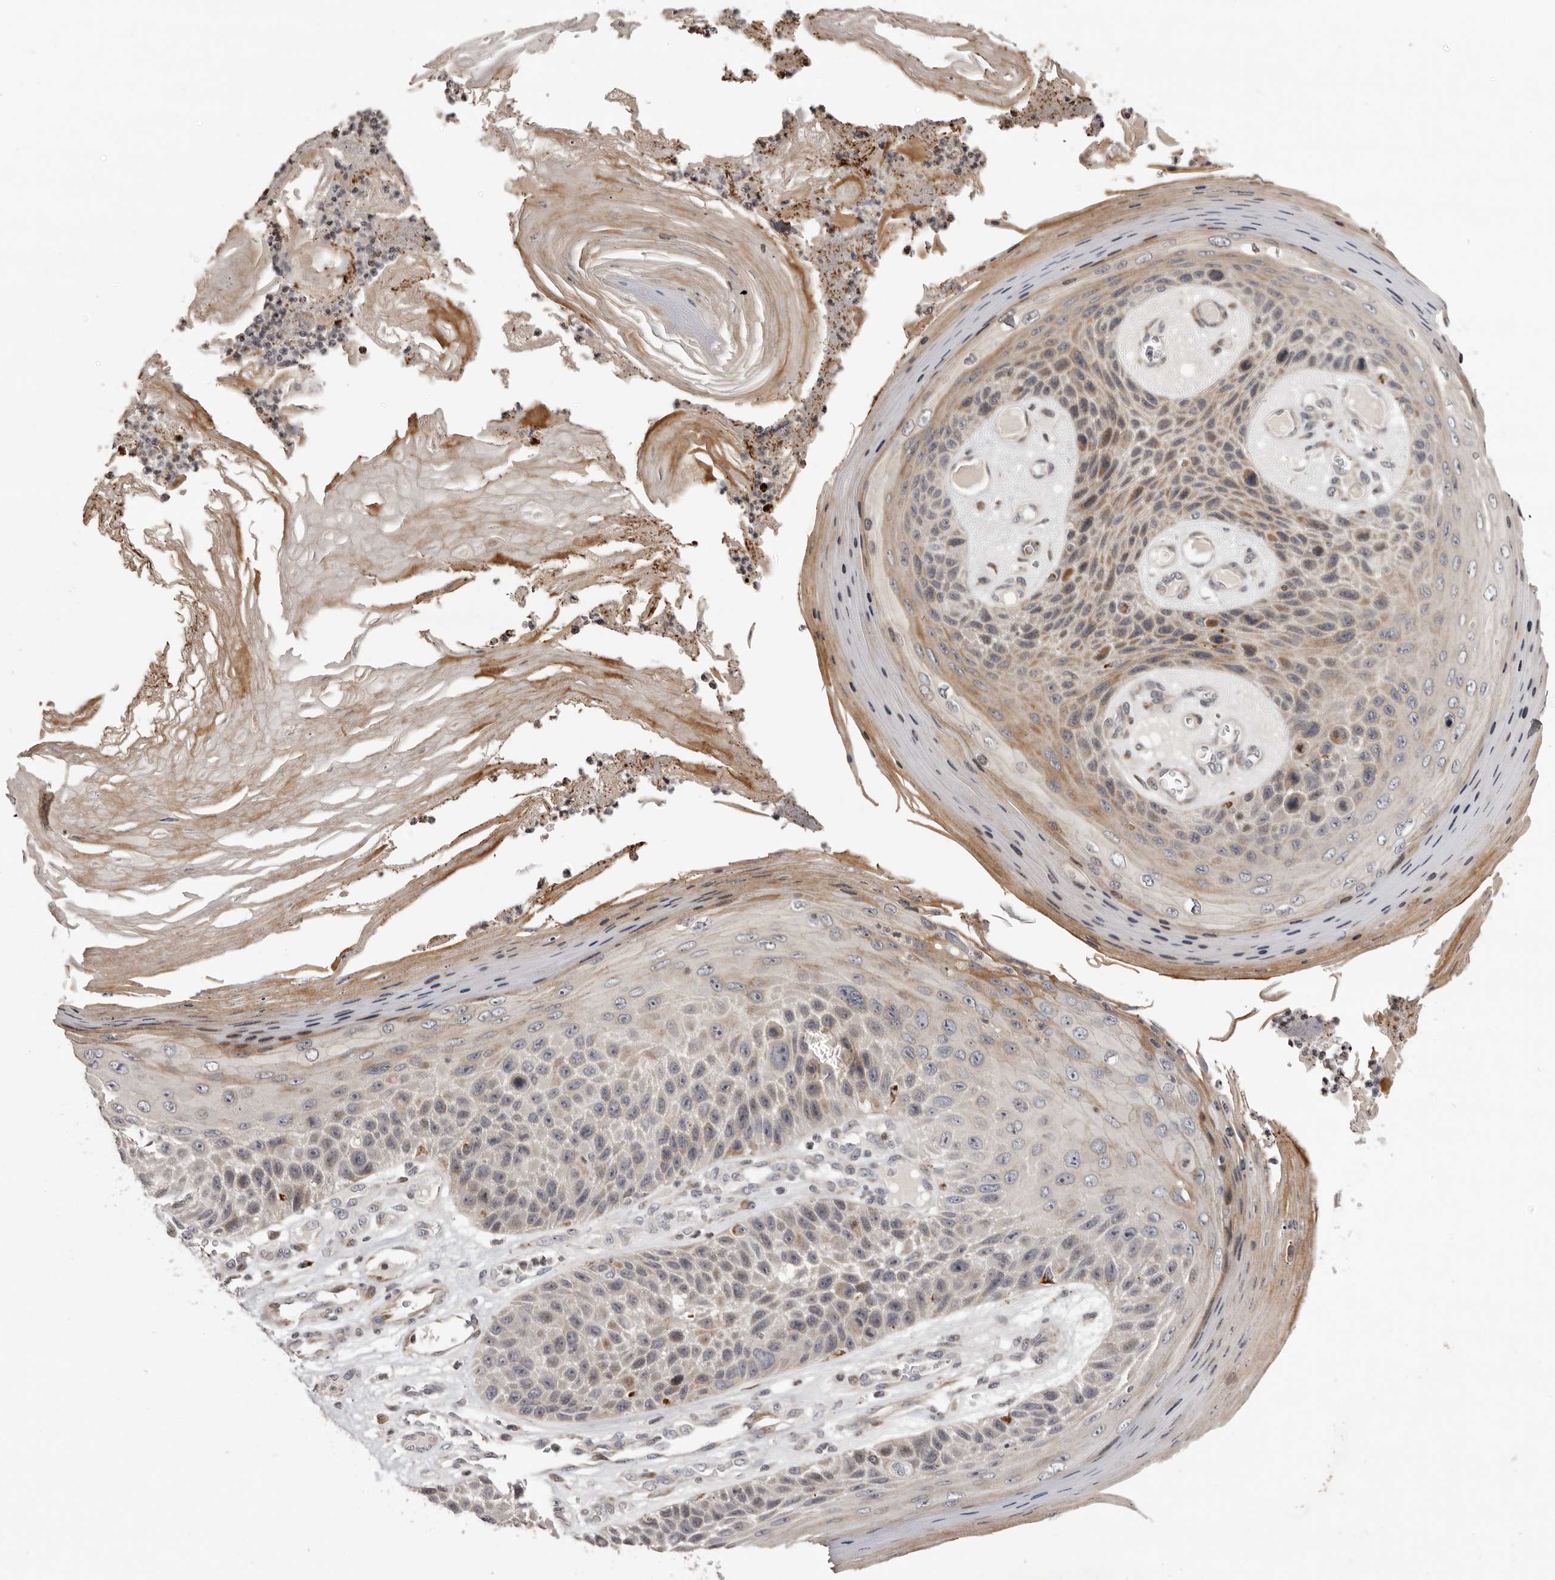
{"staining": {"intensity": "moderate", "quantity": "<25%", "location": "cytoplasmic/membranous"}, "tissue": "skin cancer", "cell_type": "Tumor cells", "image_type": "cancer", "snomed": [{"axis": "morphology", "description": "Squamous cell carcinoma, NOS"}, {"axis": "topography", "description": "Skin"}], "caption": "A micrograph showing moderate cytoplasmic/membranous expression in approximately <25% of tumor cells in skin cancer (squamous cell carcinoma), as visualized by brown immunohistochemical staining.", "gene": "AZIN1", "patient": {"sex": "female", "age": 88}}